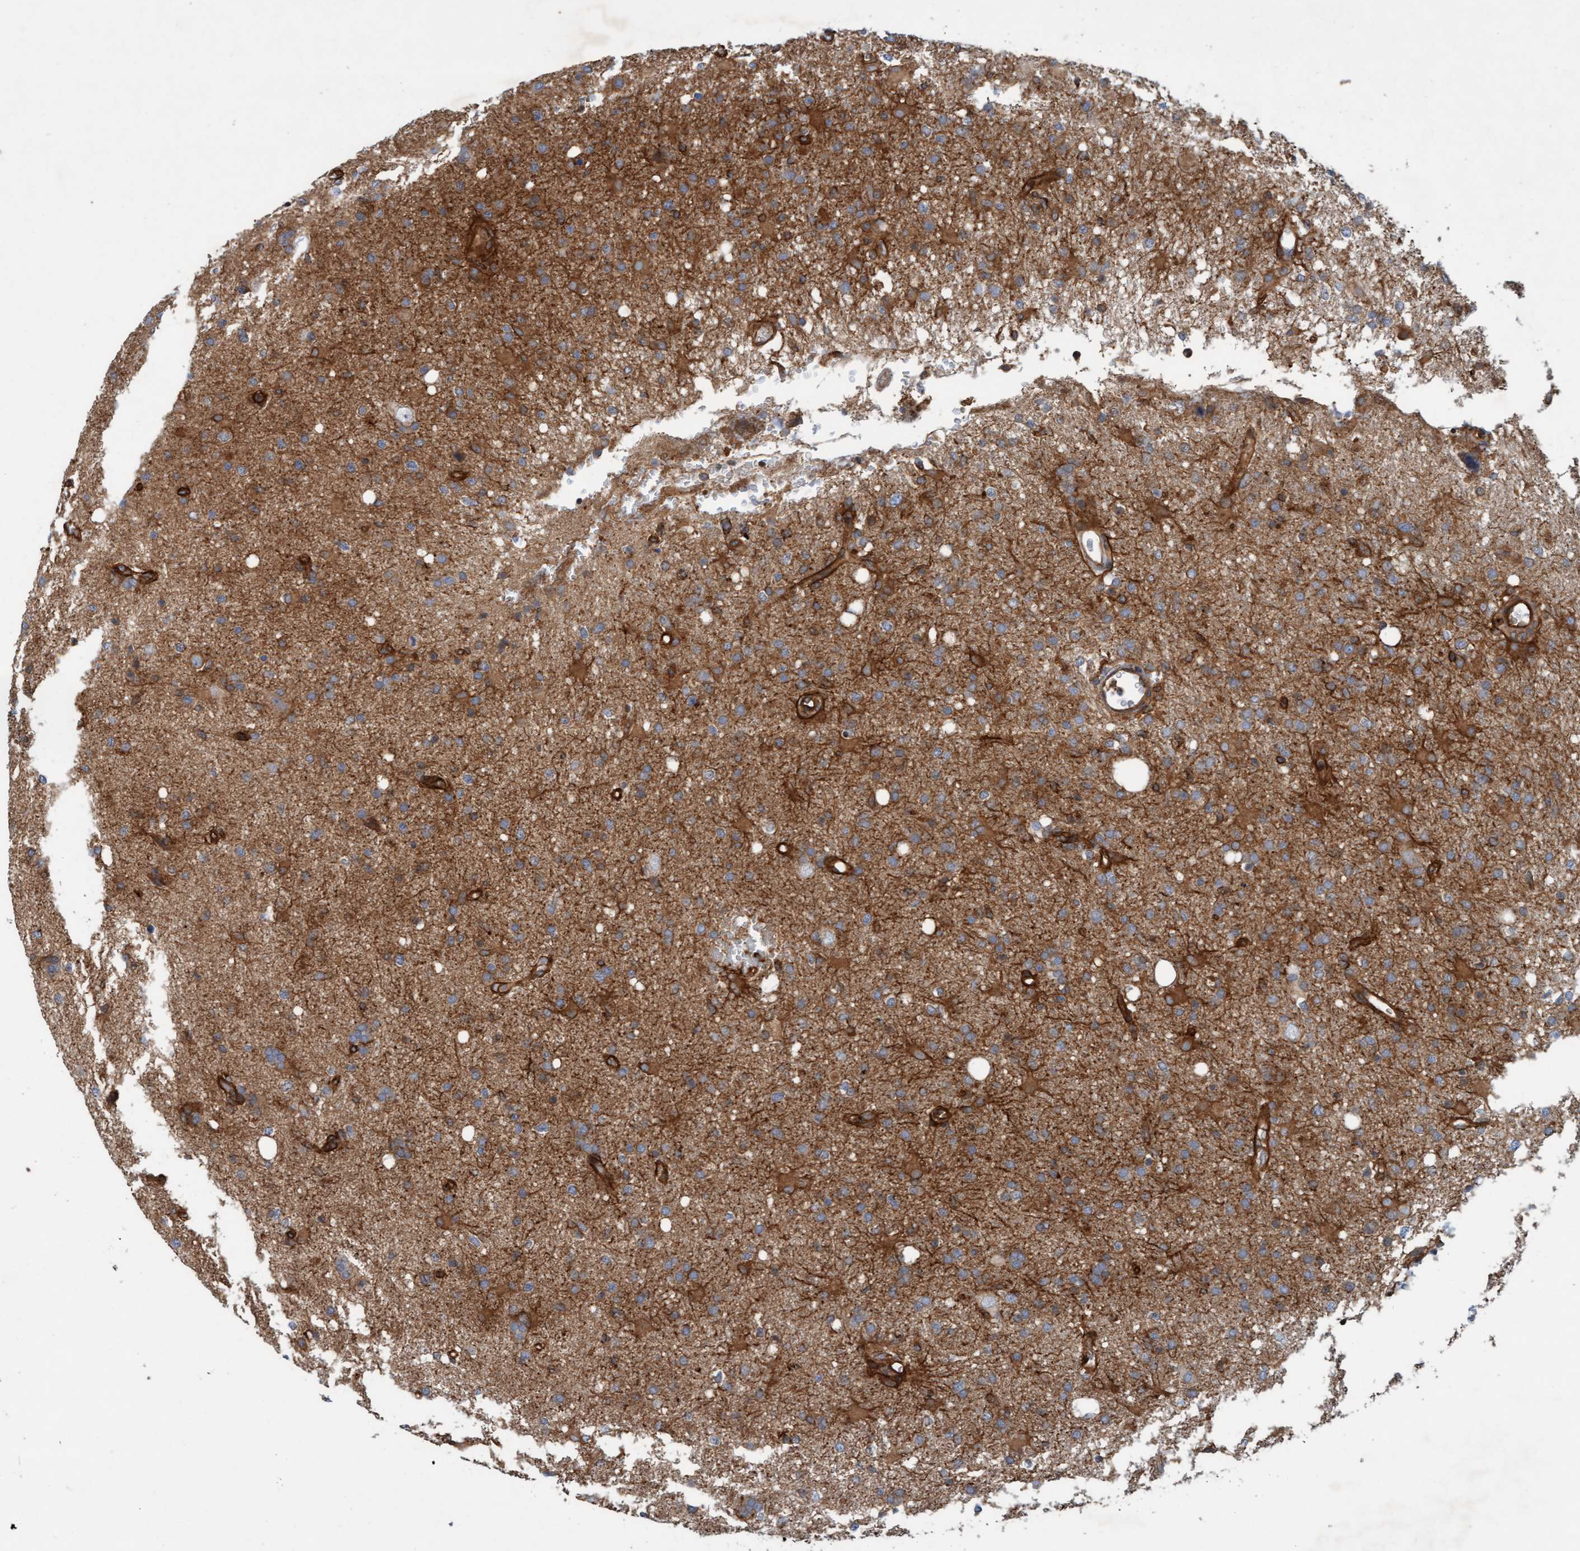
{"staining": {"intensity": "moderate", "quantity": ">75%", "location": "cytoplasmic/membranous"}, "tissue": "glioma", "cell_type": "Tumor cells", "image_type": "cancer", "snomed": [{"axis": "morphology", "description": "Glioma, malignant, High grade"}, {"axis": "topography", "description": "Brain"}], "caption": "A photomicrograph showing moderate cytoplasmic/membranous expression in approximately >75% of tumor cells in glioma, as visualized by brown immunohistochemical staining.", "gene": "ERAL1", "patient": {"sex": "female", "age": 57}}